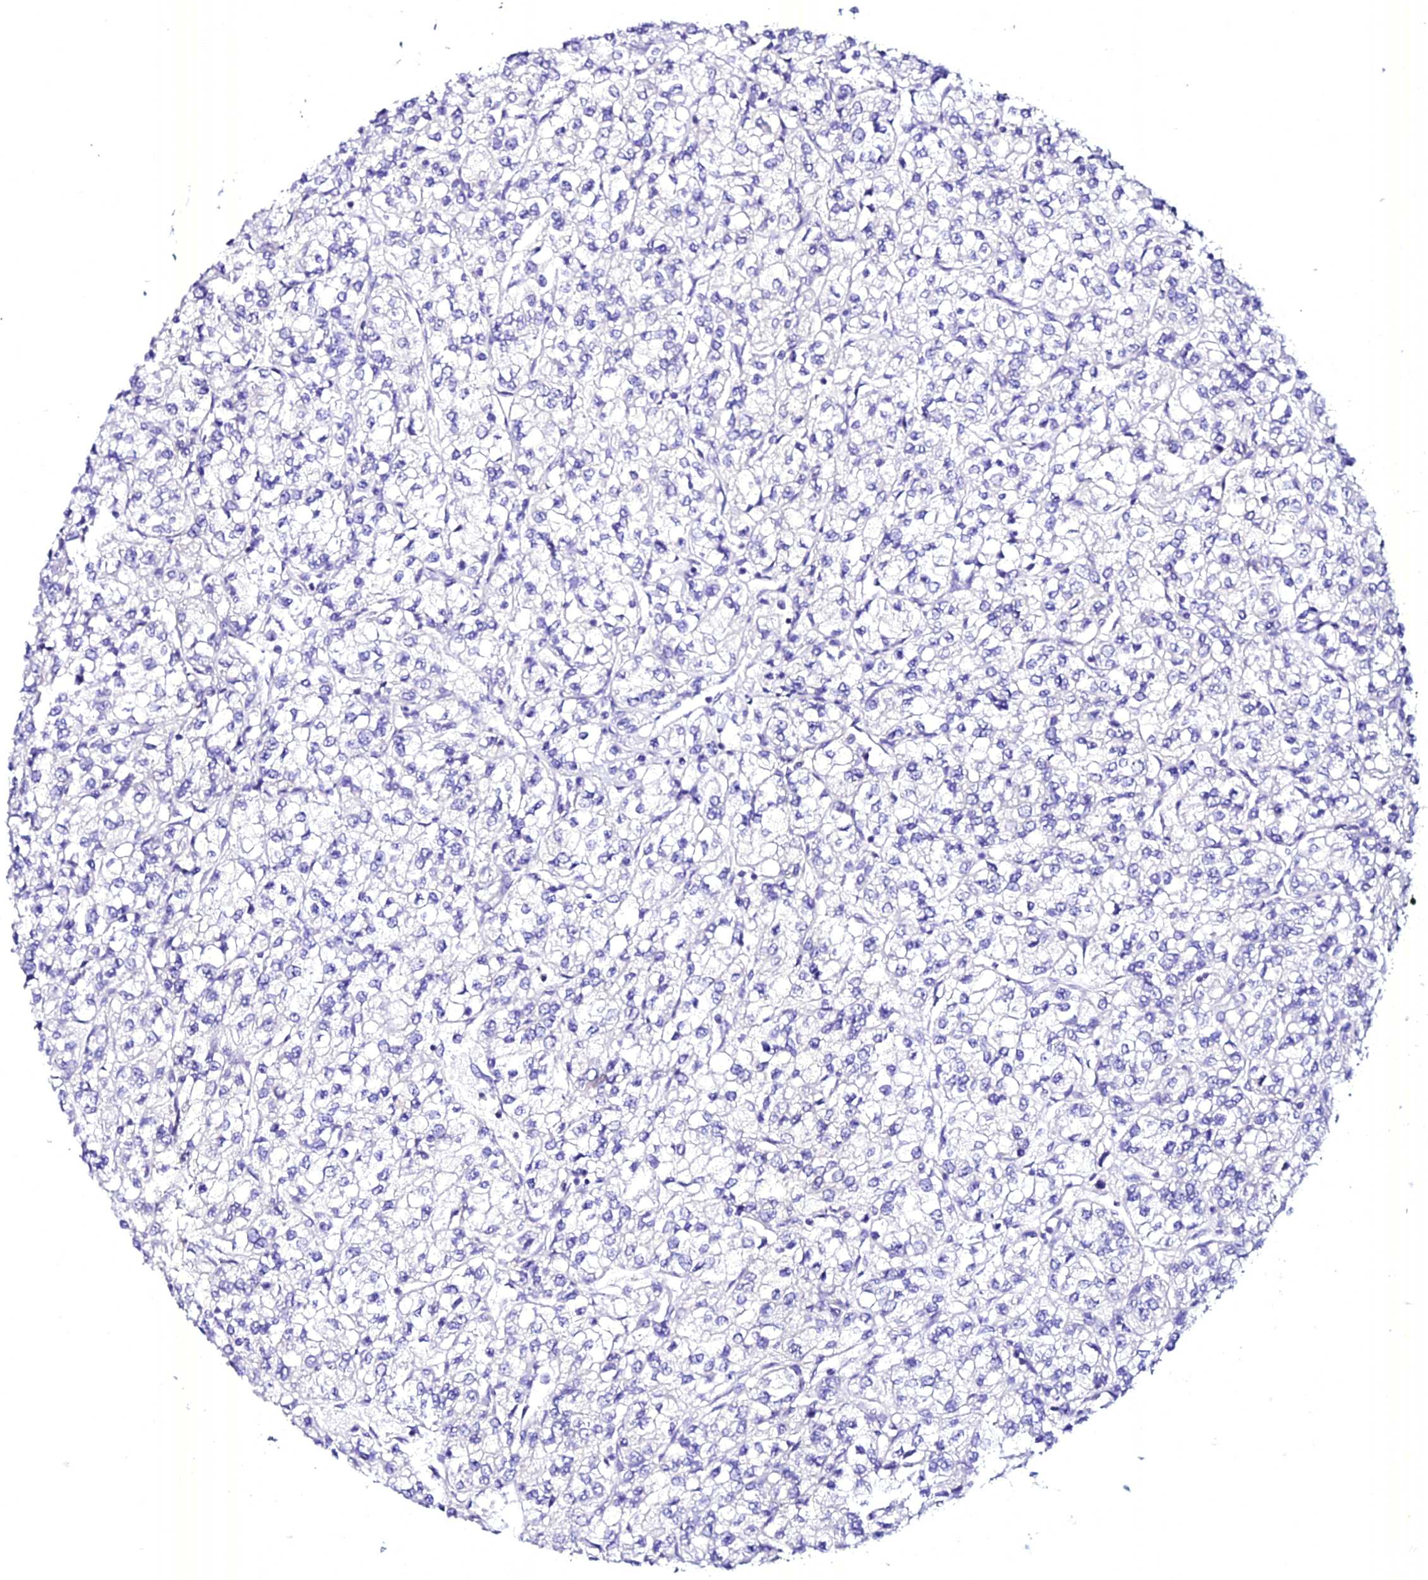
{"staining": {"intensity": "negative", "quantity": "none", "location": "none"}, "tissue": "renal cancer", "cell_type": "Tumor cells", "image_type": "cancer", "snomed": [{"axis": "morphology", "description": "Adenocarcinoma, NOS"}, {"axis": "topography", "description": "Kidney"}], "caption": "Tumor cells are negative for protein expression in human renal cancer.", "gene": "ATG16L2", "patient": {"sex": "male", "age": 80}}